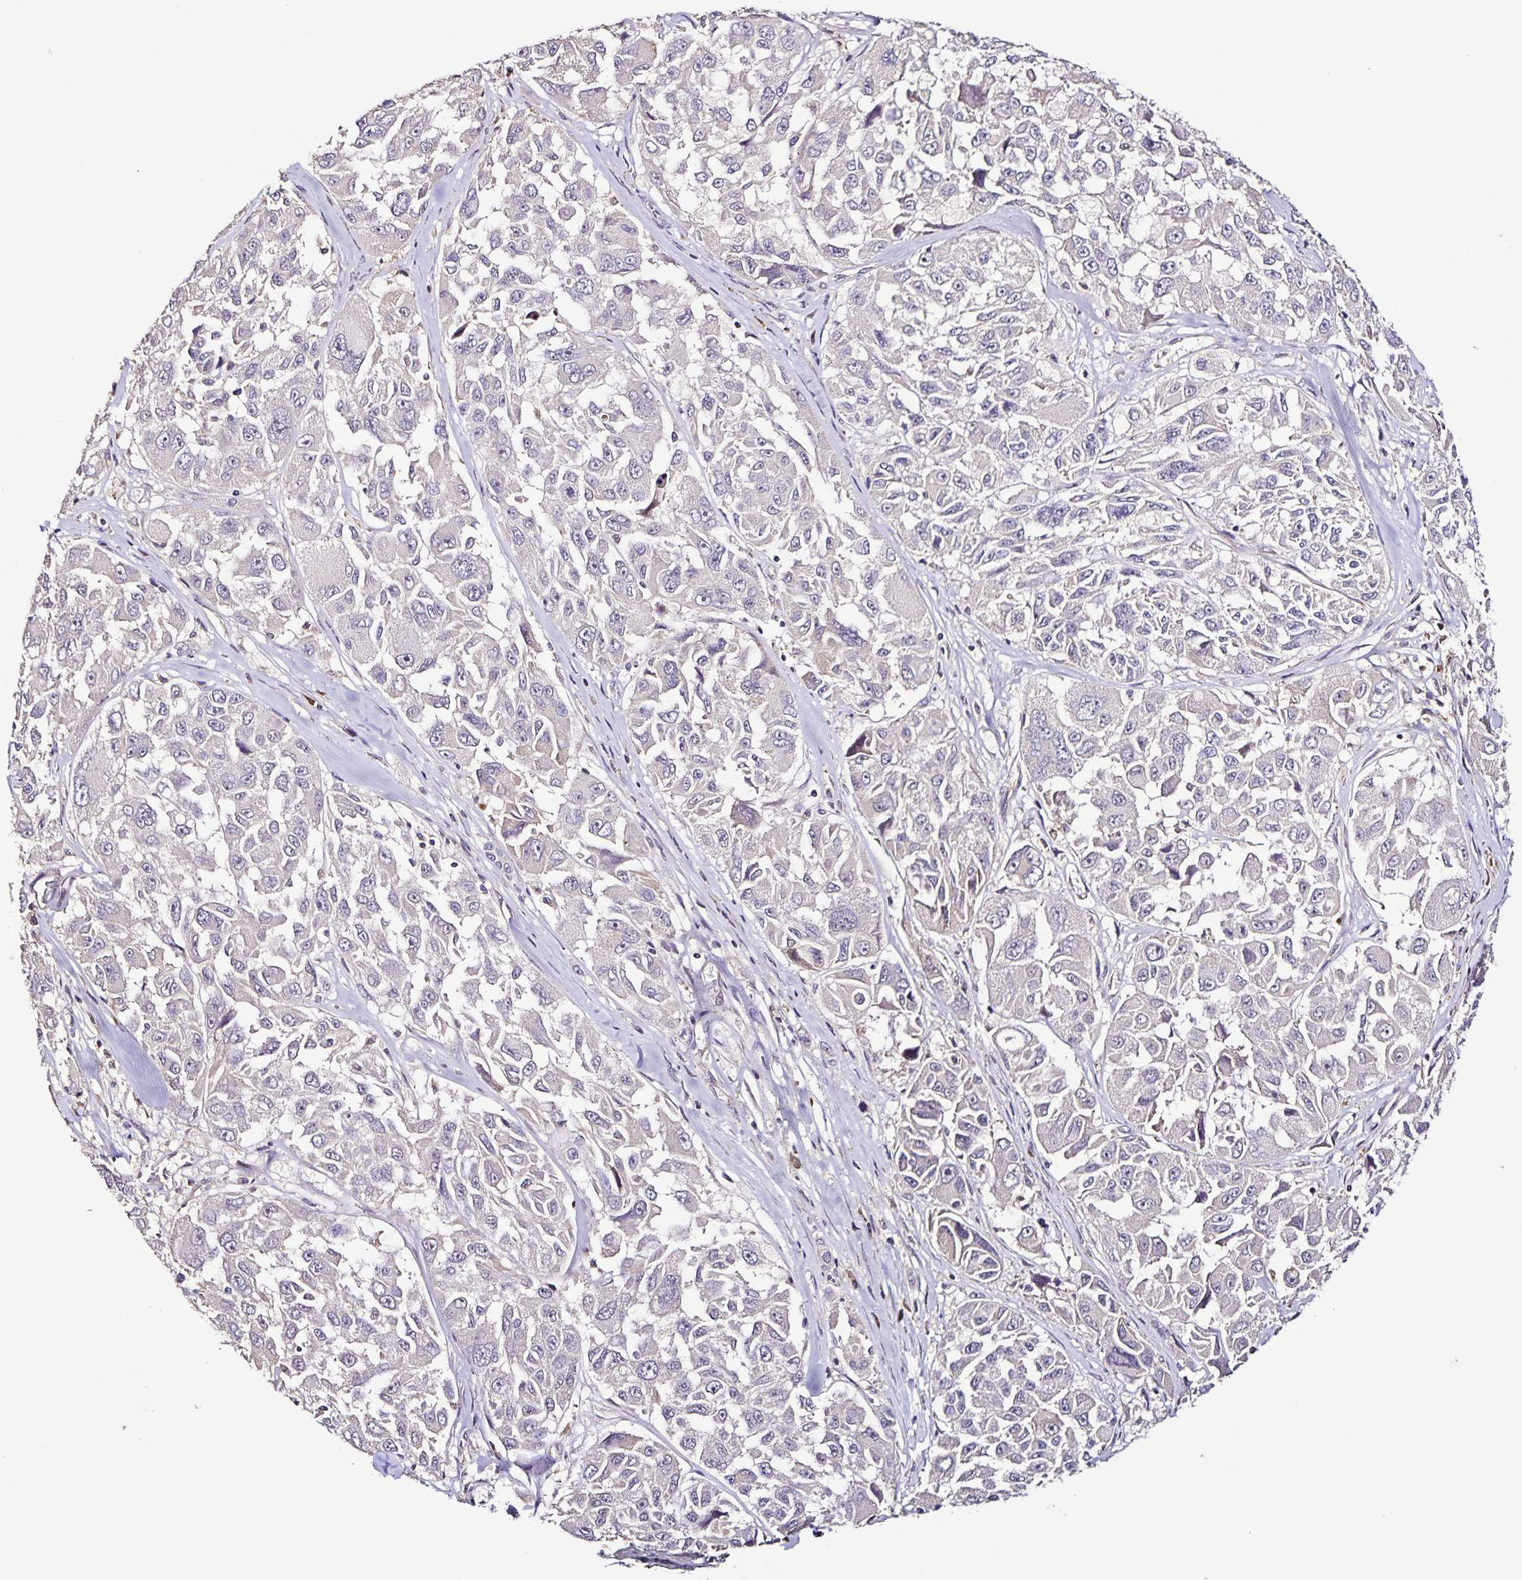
{"staining": {"intensity": "negative", "quantity": "none", "location": "none"}, "tissue": "melanoma", "cell_type": "Tumor cells", "image_type": "cancer", "snomed": [{"axis": "morphology", "description": "Malignant melanoma, NOS"}, {"axis": "topography", "description": "Skin"}], "caption": "Human melanoma stained for a protein using immunohistochemistry (IHC) exhibits no staining in tumor cells.", "gene": "MAN1A1", "patient": {"sex": "female", "age": 66}}